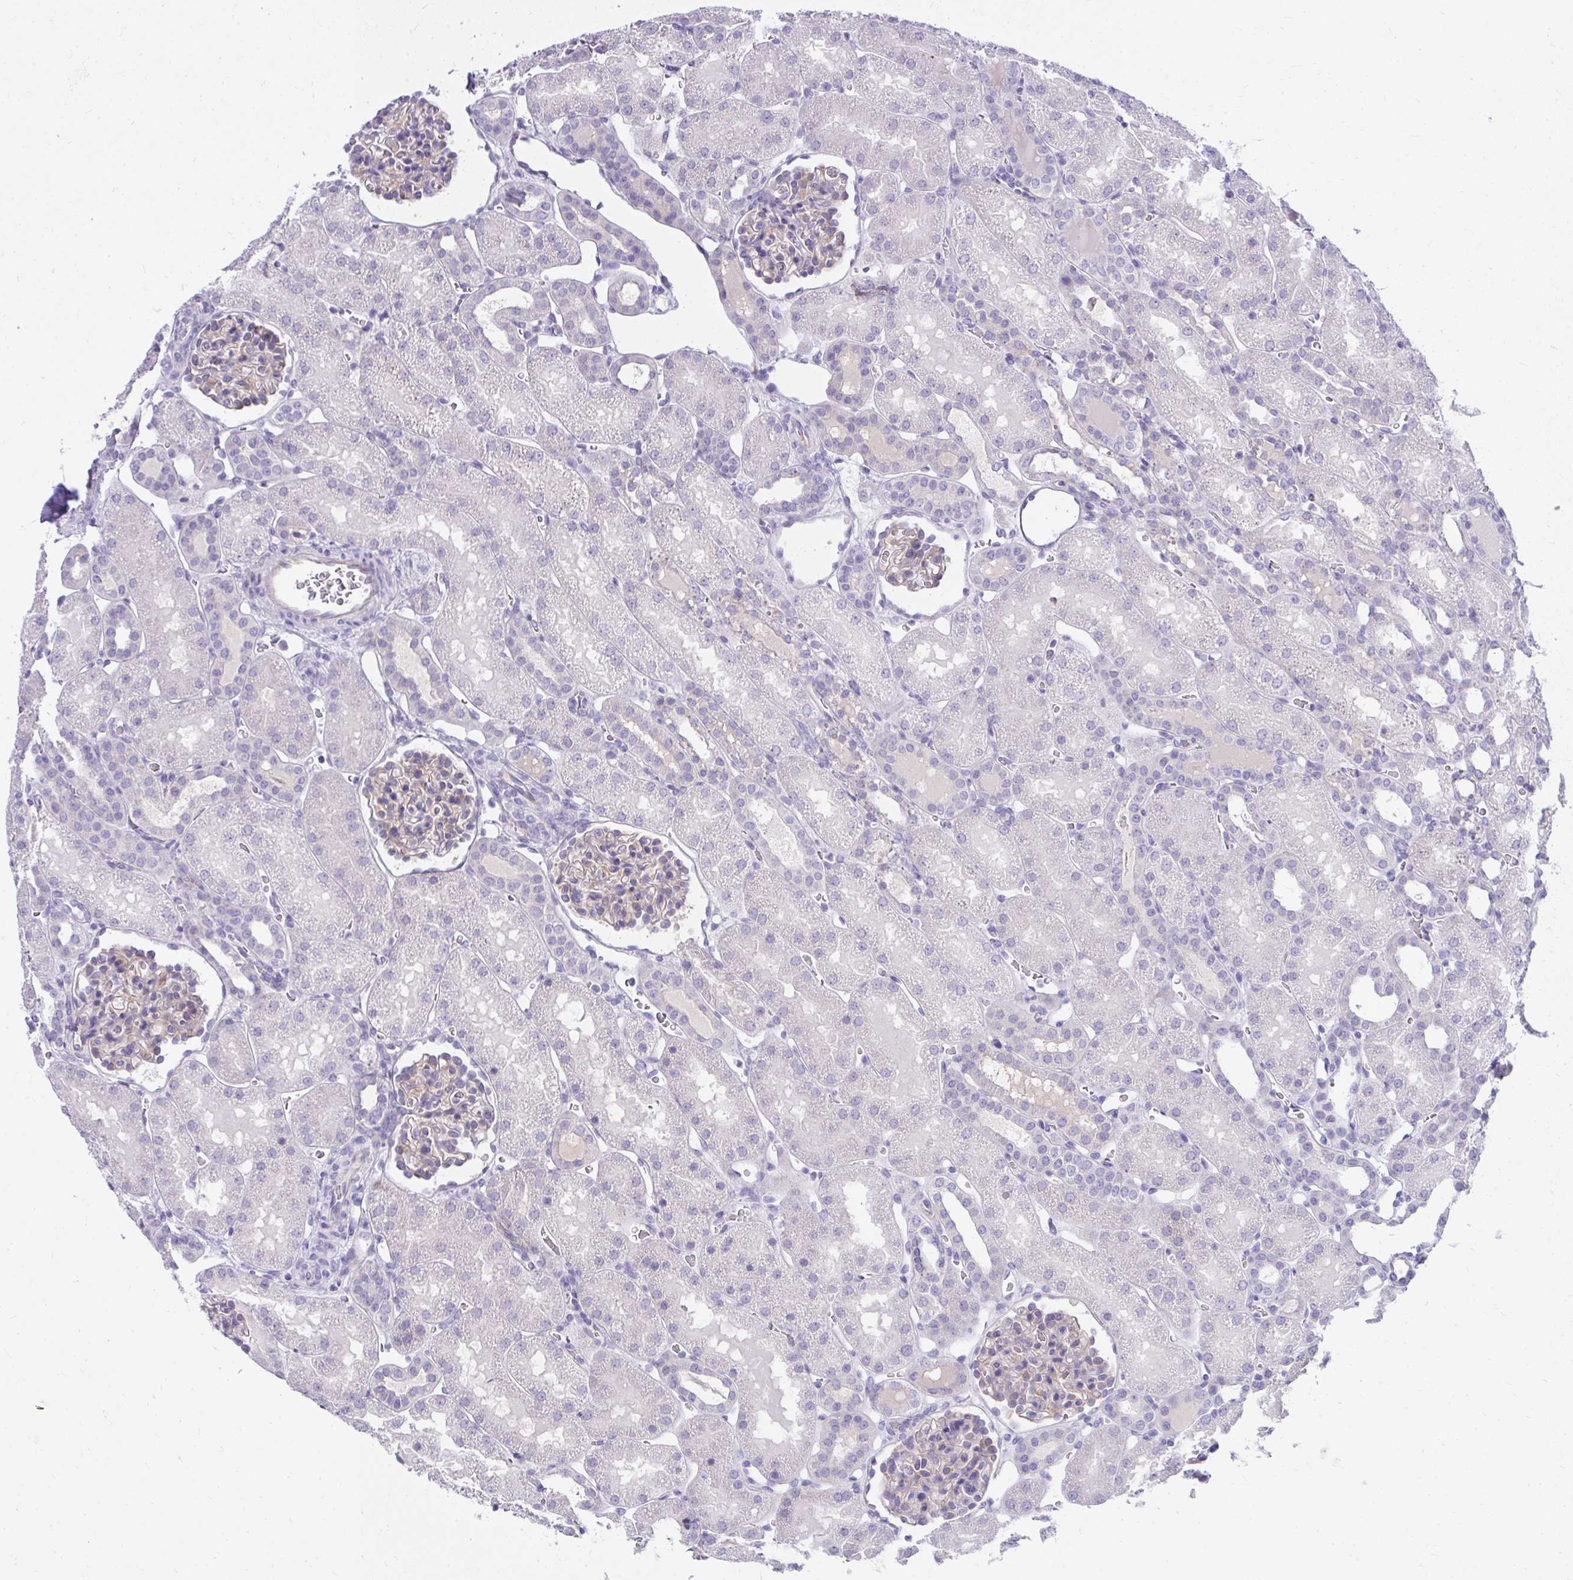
{"staining": {"intensity": "weak", "quantity": "<25%", "location": "cytoplasmic/membranous"}, "tissue": "kidney", "cell_type": "Cells in glomeruli", "image_type": "normal", "snomed": [{"axis": "morphology", "description": "Normal tissue, NOS"}, {"axis": "topography", "description": "Kidney"}], "caption": "The immunohistochemistry (IHC) photomicrograph has no significant staining in cells in glomeruli of kidney.", "gene": "LRRC36", "patient": {"sex": "male", "age": 2}}